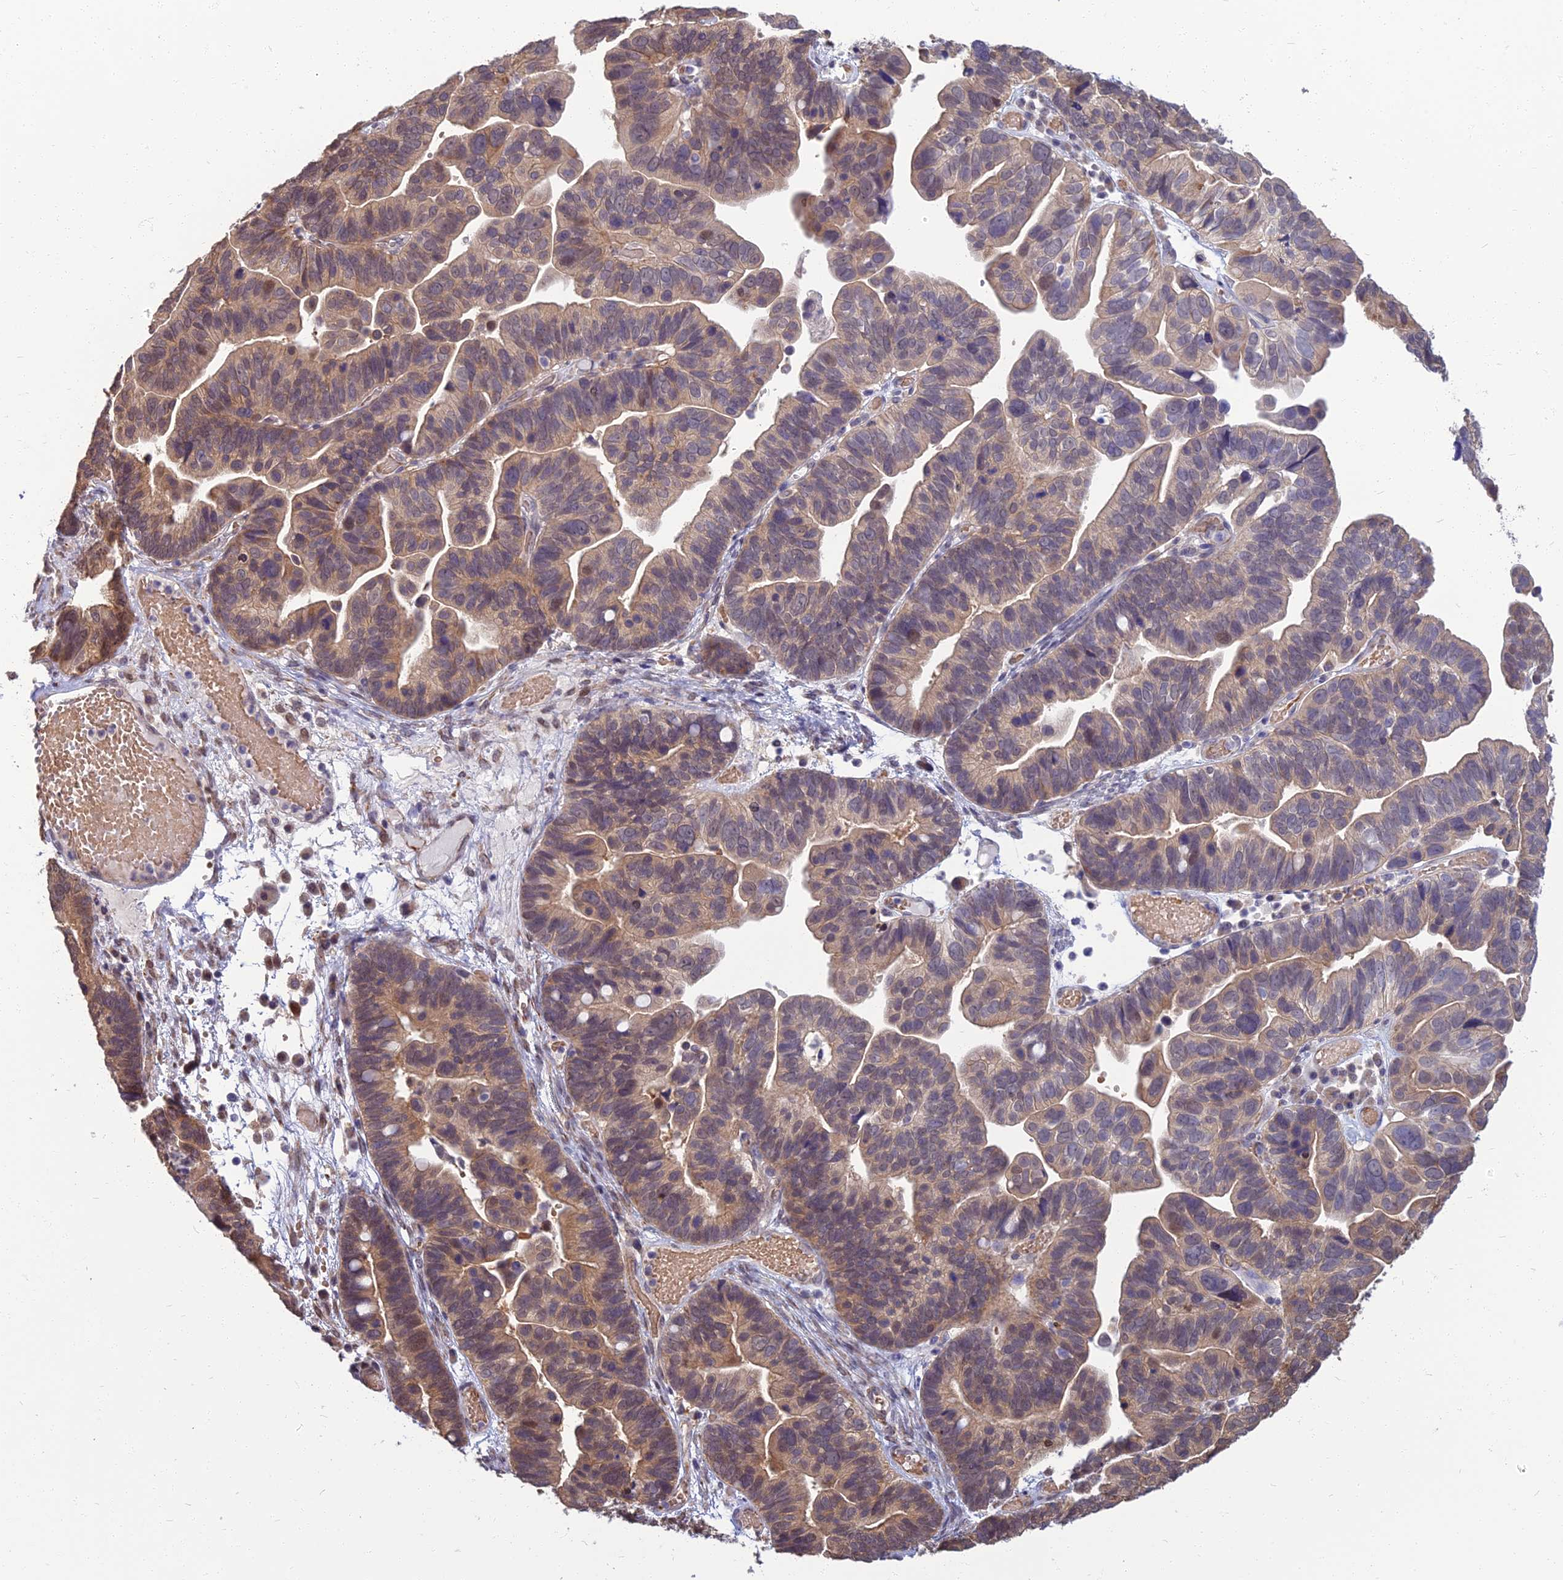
{"staining": {"intensity": "moderate", "quantity": "<25%", "location": "cytoplasmic/membranous,nuclear"}, "tissue": "ovarian cancer", "cell_type": "Tumor cells", "image_type": "cancer", "snomed": [{"axis": "morphology", "description": "Cystadenocarcinoma, serous, NOS"}, {"axis": "topography", "description": "Ovary"}], "caption": "Brown immunohistochemical staining in human ovarian serous cystadenocarcinoma displays moderate cytoplasmic/membranous and nuclear expression in approximately <25% of tumor cells. (IHC, brightfield microscopy, high magnification).", "gene": "NR4A3", "patient": {"sex": "female", "age": 56}}